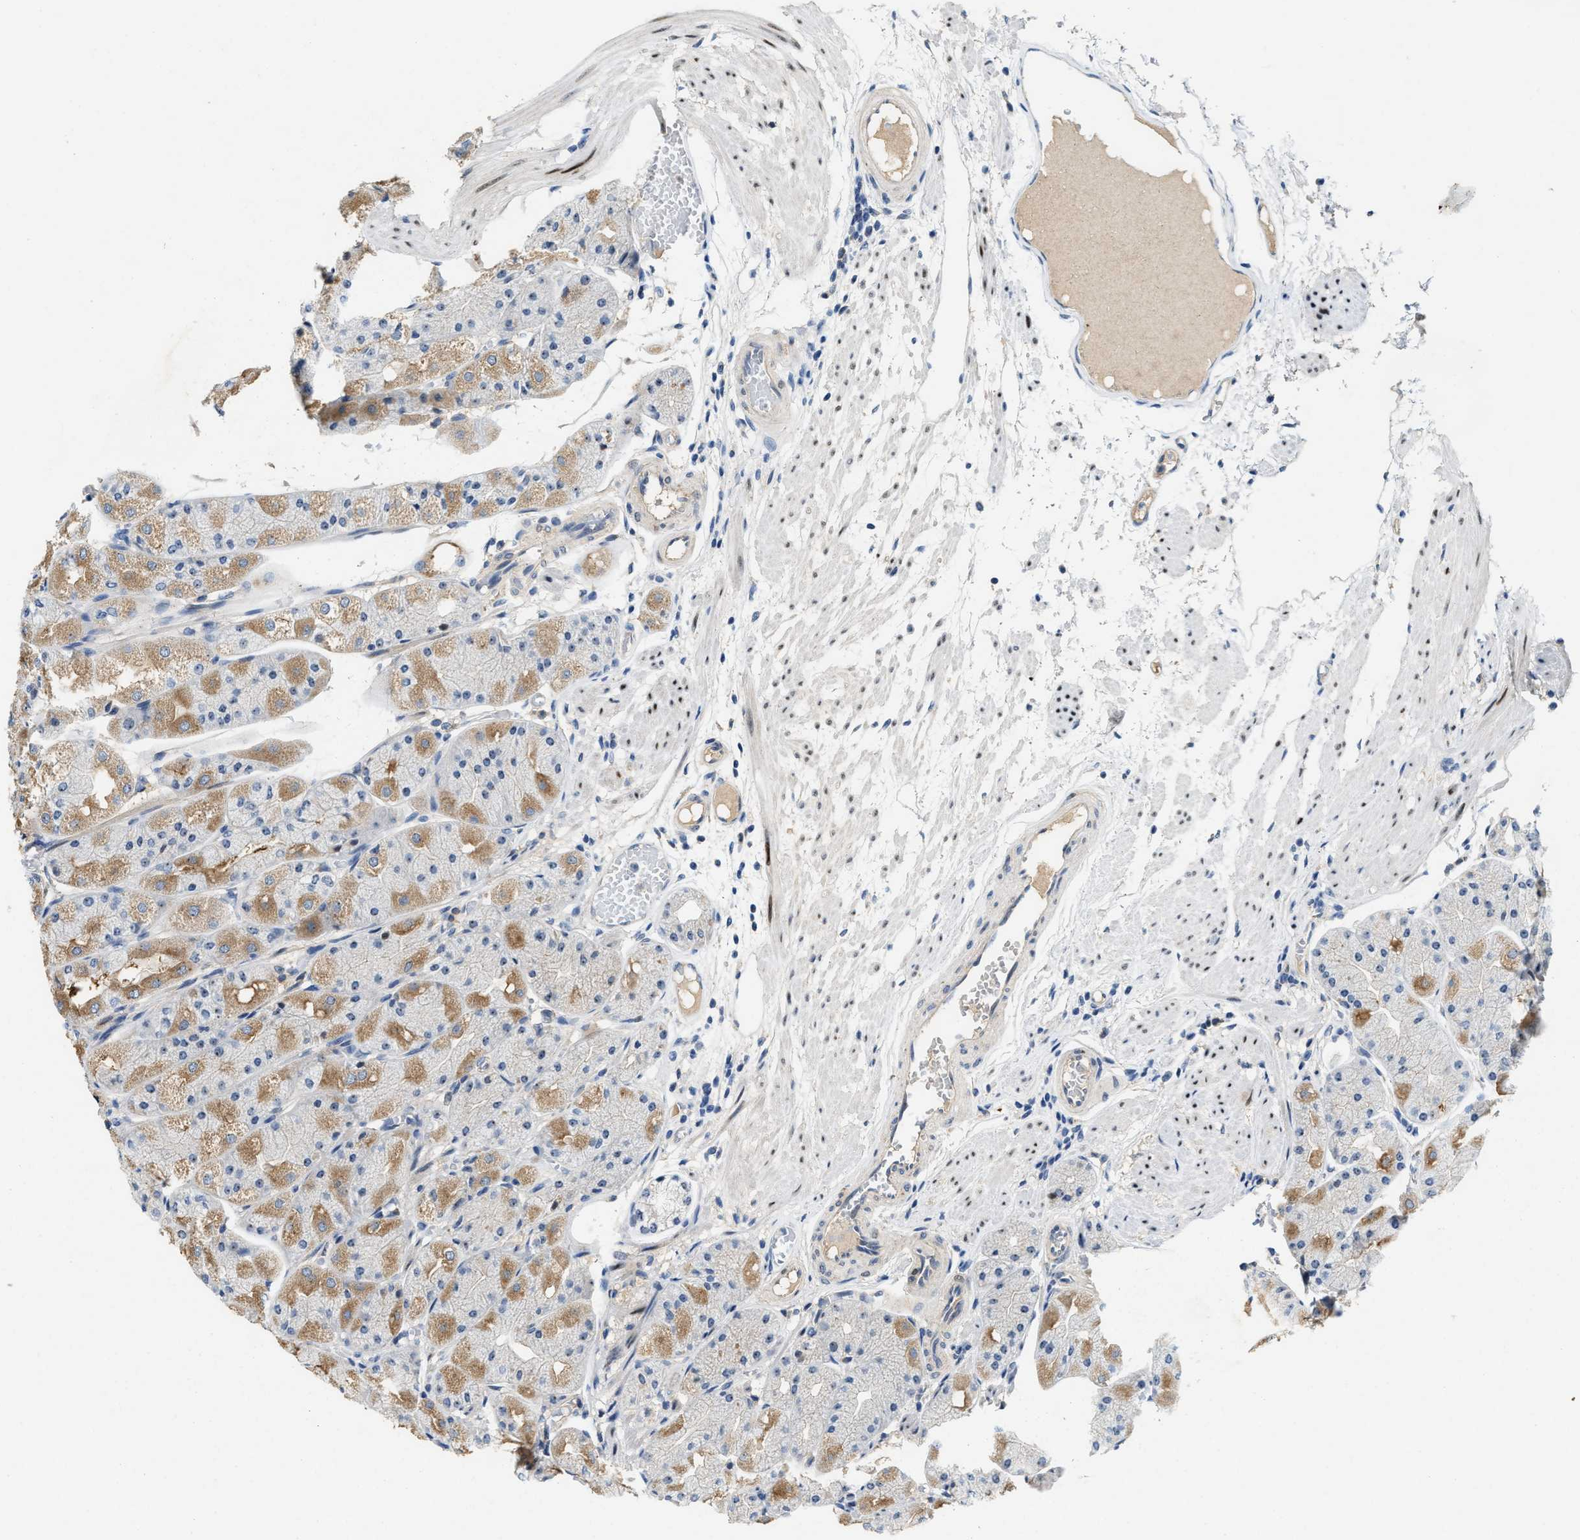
{"staining": {"intensity": "moderate", "quantity": "25%-75%", "location": "cytoplasmic/membranous,nuclear"}, "tissue": "stomach", "cell_type": "Glandular cells", "image_type": "normal", "snomed": [{"axis": "morphology", "description": "Normal tissue, NOS"}, {"axis": "topography", "description": "Stomach, upper"}], "caption": "This is a histology image of immunohistochemistry (IHC) staining of benign stomach, which shows moderate expression in the cytoplasmic/membranous,nuclear of glandular cells.", "gene": "ZNF783", "patient": {"sex": "male", "age": 72}}